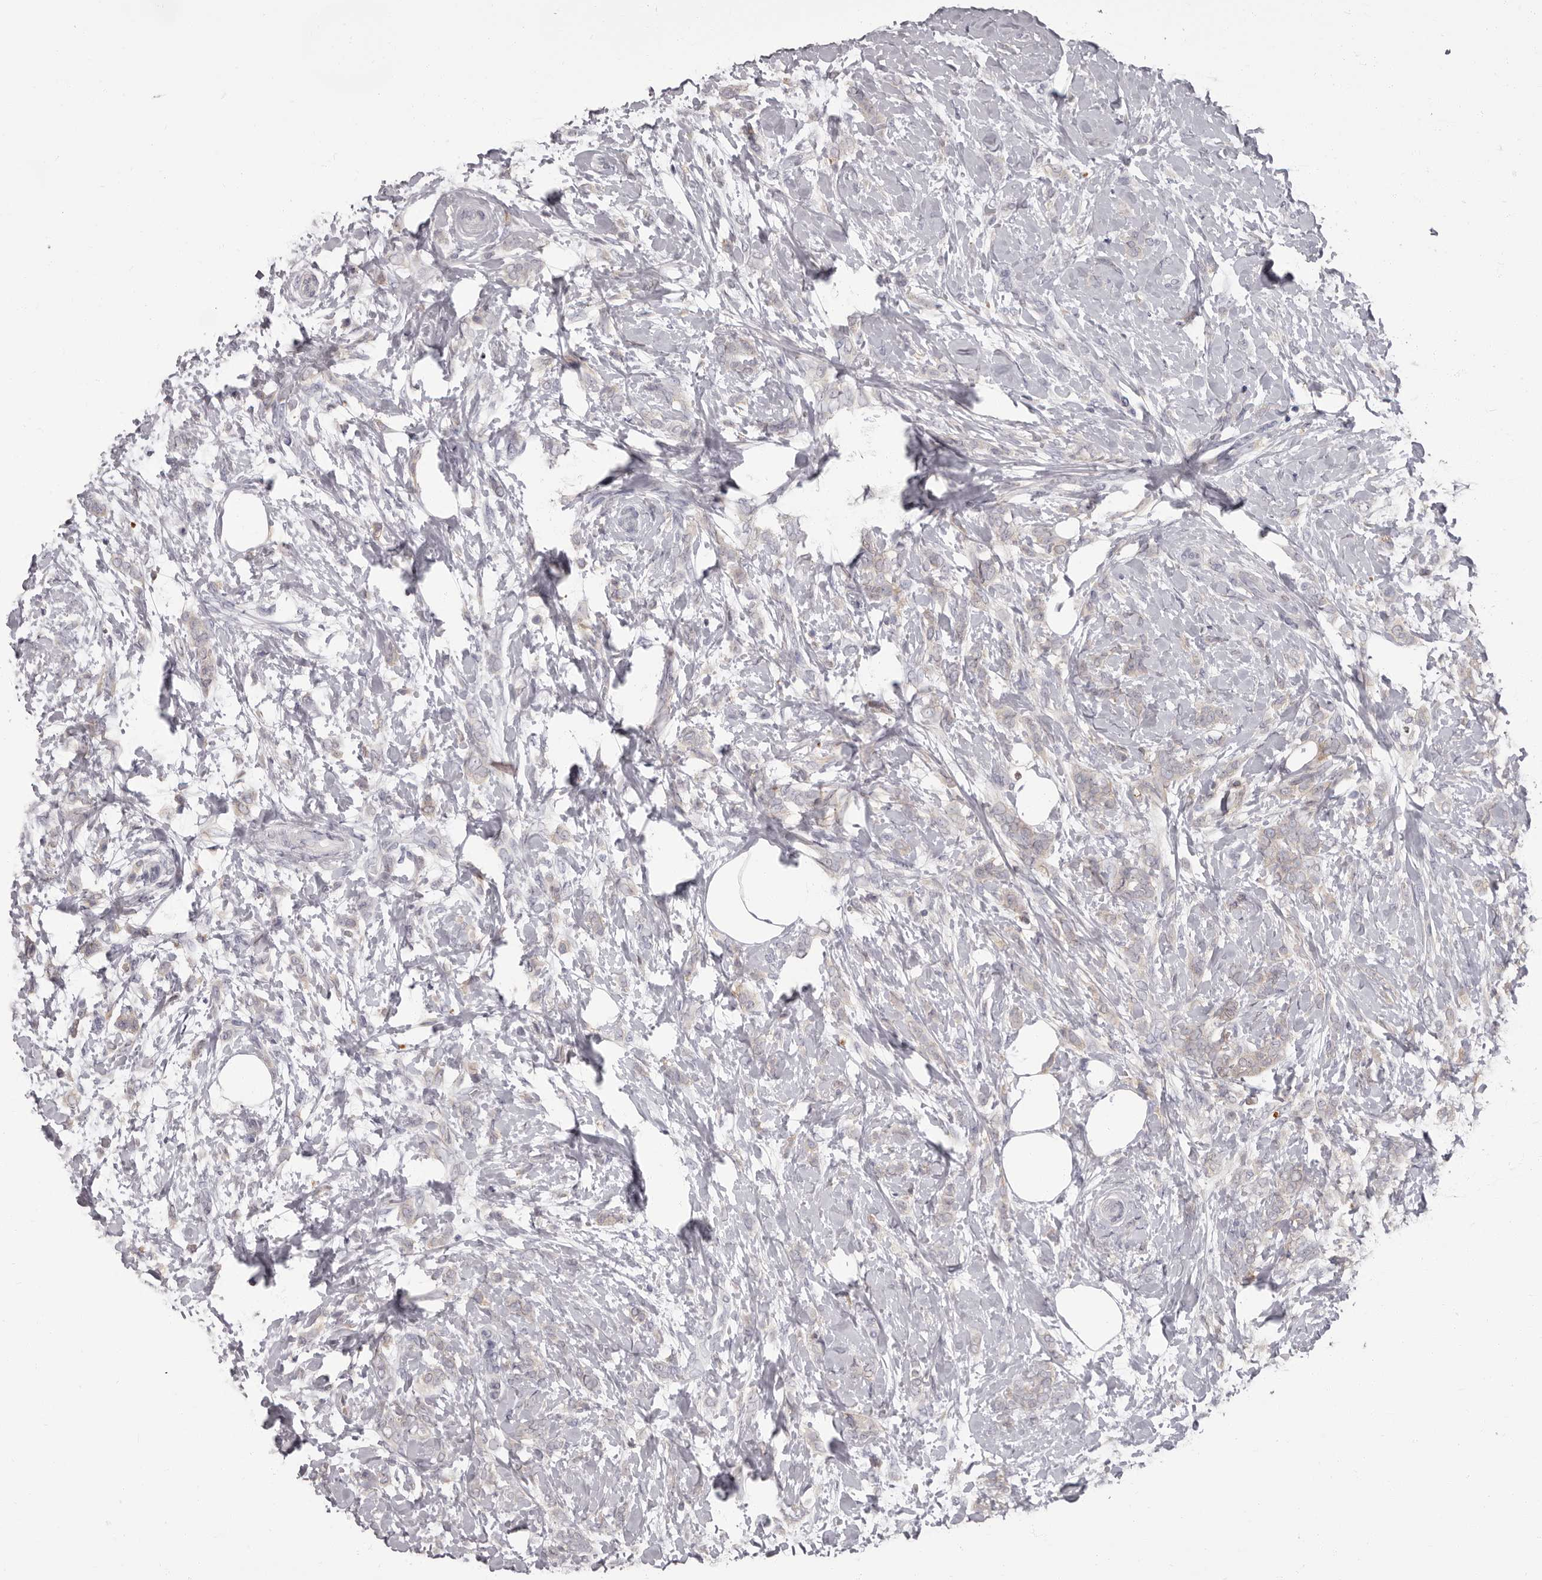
{"staining": {"intensity": "weak", "quantity": "<25%", "location": "cytoplasmic/membranous"}, "tissue": "breast cancer", "cell_type": "Tumor cells", "image_type": "cancer", "snomed": [{"axis": "morphology", "description": "Lobular carcinoma, in situ"}, {"axis": "morphology", "description": "Lobular carcinoma"}, {"axis": "topography", "description": "Breast"}], "caption": "This is an immunohistochemistry (IHC) image of human breast lobular carcinoma in situ. There is no staining in tumor cells.", "gene": "APEH", "patient": {"sex": "female", "age": 41}}